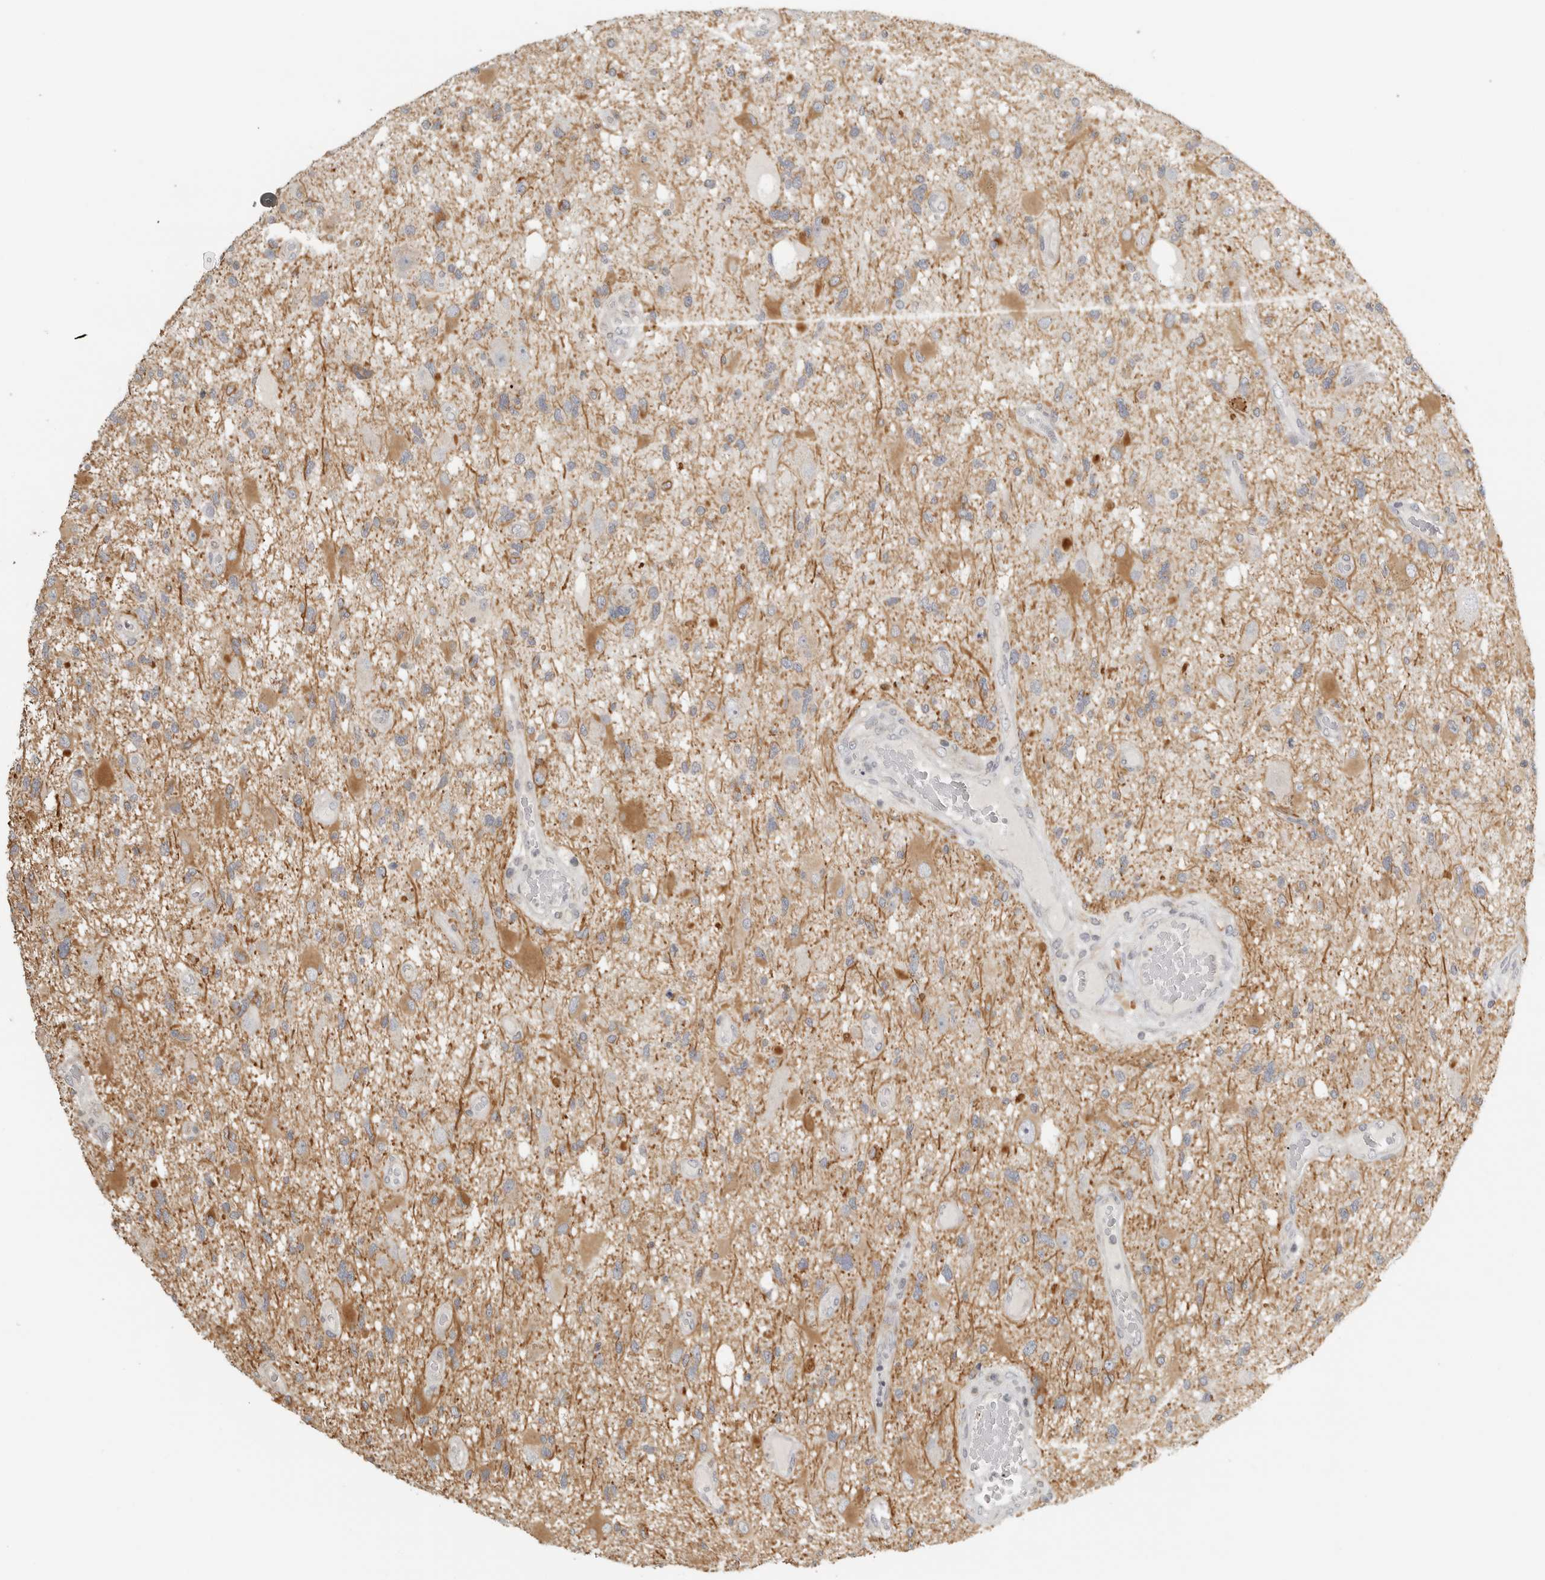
{"staining": {"intensity": "moderate", "quantity": "25%-75%", "location": "cytoplasmic/membranous"}, "tissue": "glioma", "cell_type": "Tumor cells", "image_type": "cancer", "snomed": [{"axis": "morphology", "description": "Glioma, malignant, High grade"}, {"axis": "topography", "description": "Brain"}], "caption": "Immunohistochemistry image of human malignant glioma (high-grade) stained for a protein (brown), which demonstrates medium levels of moderate cytoplasmic/membranous staining in approximately 25%-75% of tumor cells.", "gene": "RXFP3", "patient": {"sex": "male", "age": 33}}